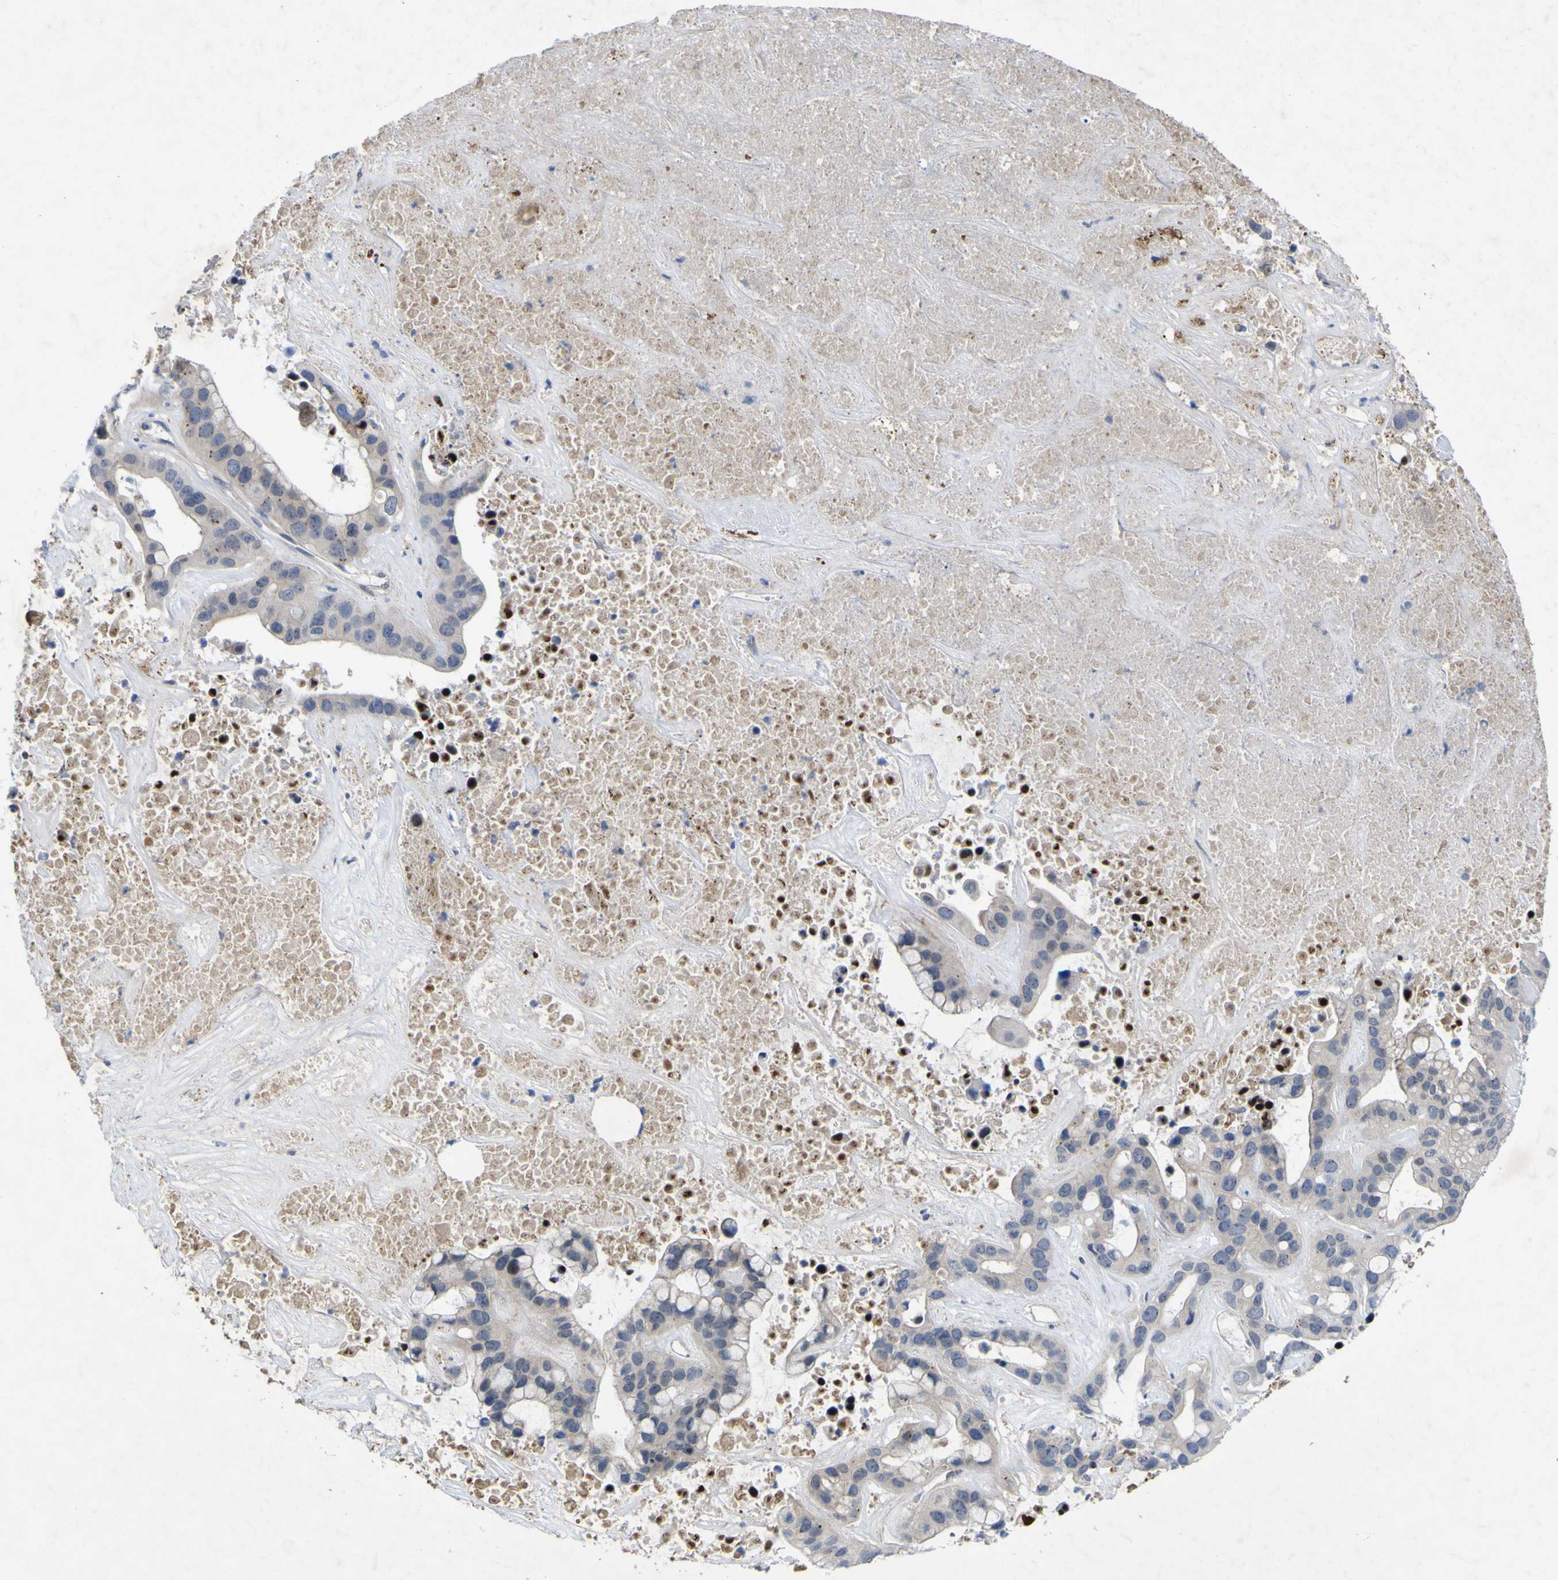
{"staining": {"intensity": "weak", "quantity": "<25%", "location": "cytoplasmic/membranous"}, "tissue": "liver cancer", "cell_type": "Tumor cells", "image_type": "cancer", "snomed": [{"axis": "morphology", "description": "Cholangiocarcinoma"}, {"axis": "topography", "description": "Liver"}], "caption": "Immunohistochemistry (IHC) image of human liver cancer stained for a protein (brown), which displays no expression in tumor cells.", "gene": "NAV1", "patient": {"sex": "female", "age": 65}}